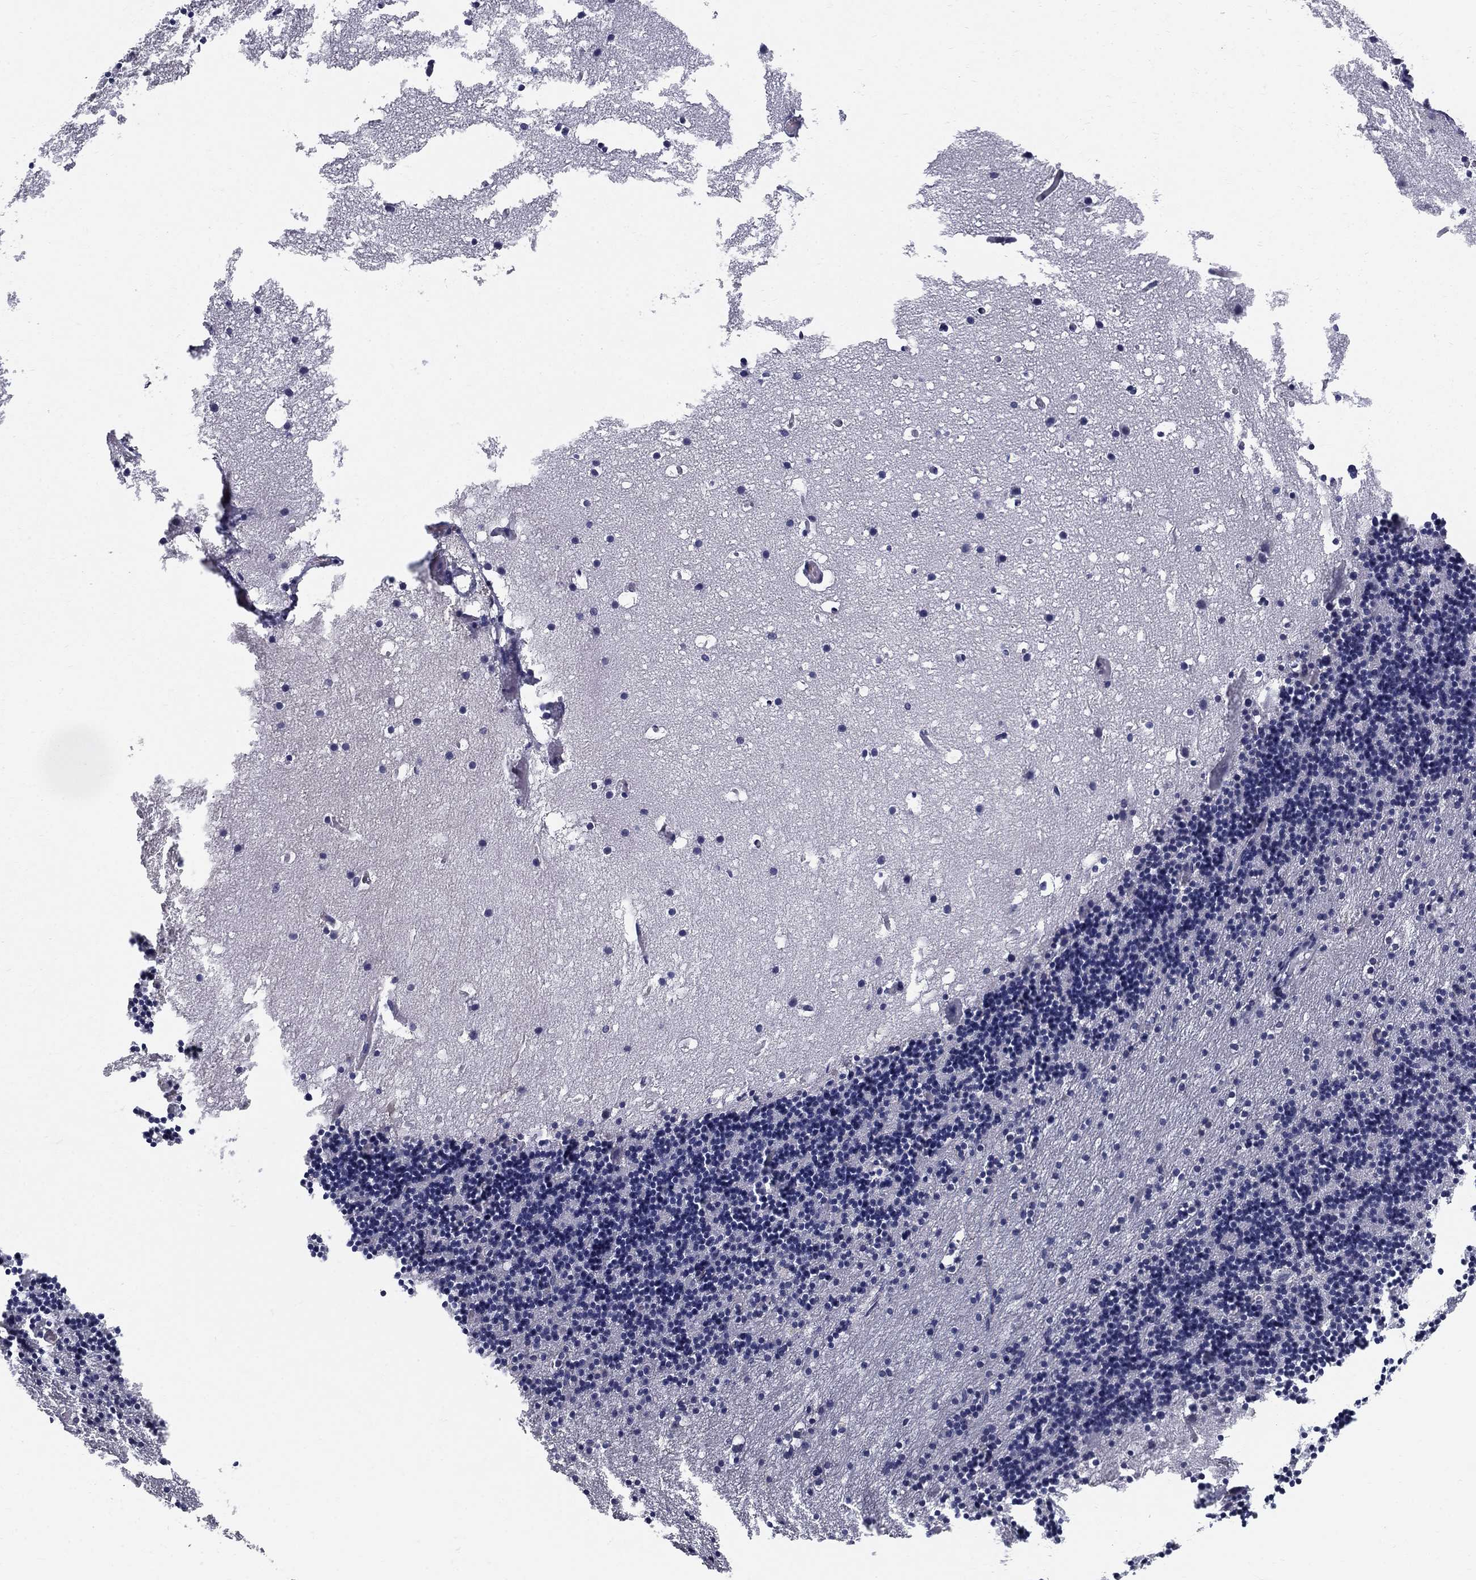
{"staining": {"intensity": "negative", "quantity": "none", "location": "none"}, "tissue": "cerebellum", "cell_type": "Cells in granular layer", "image_type": "normal", "snomed": [{"axis": "morphology", "description": "Normal tissue, NOS"}, {"axis": "topography", "description": "Cerebellum"}], "caption": "Immunohistochemistry (IHC) image of unremarkable cerebellum: cerebellum stained with DAB exhibits no significant protein positivity in cells in granular layer.", "gene": "GCFC2", "patient": {"sex": "male", "age": 37}}